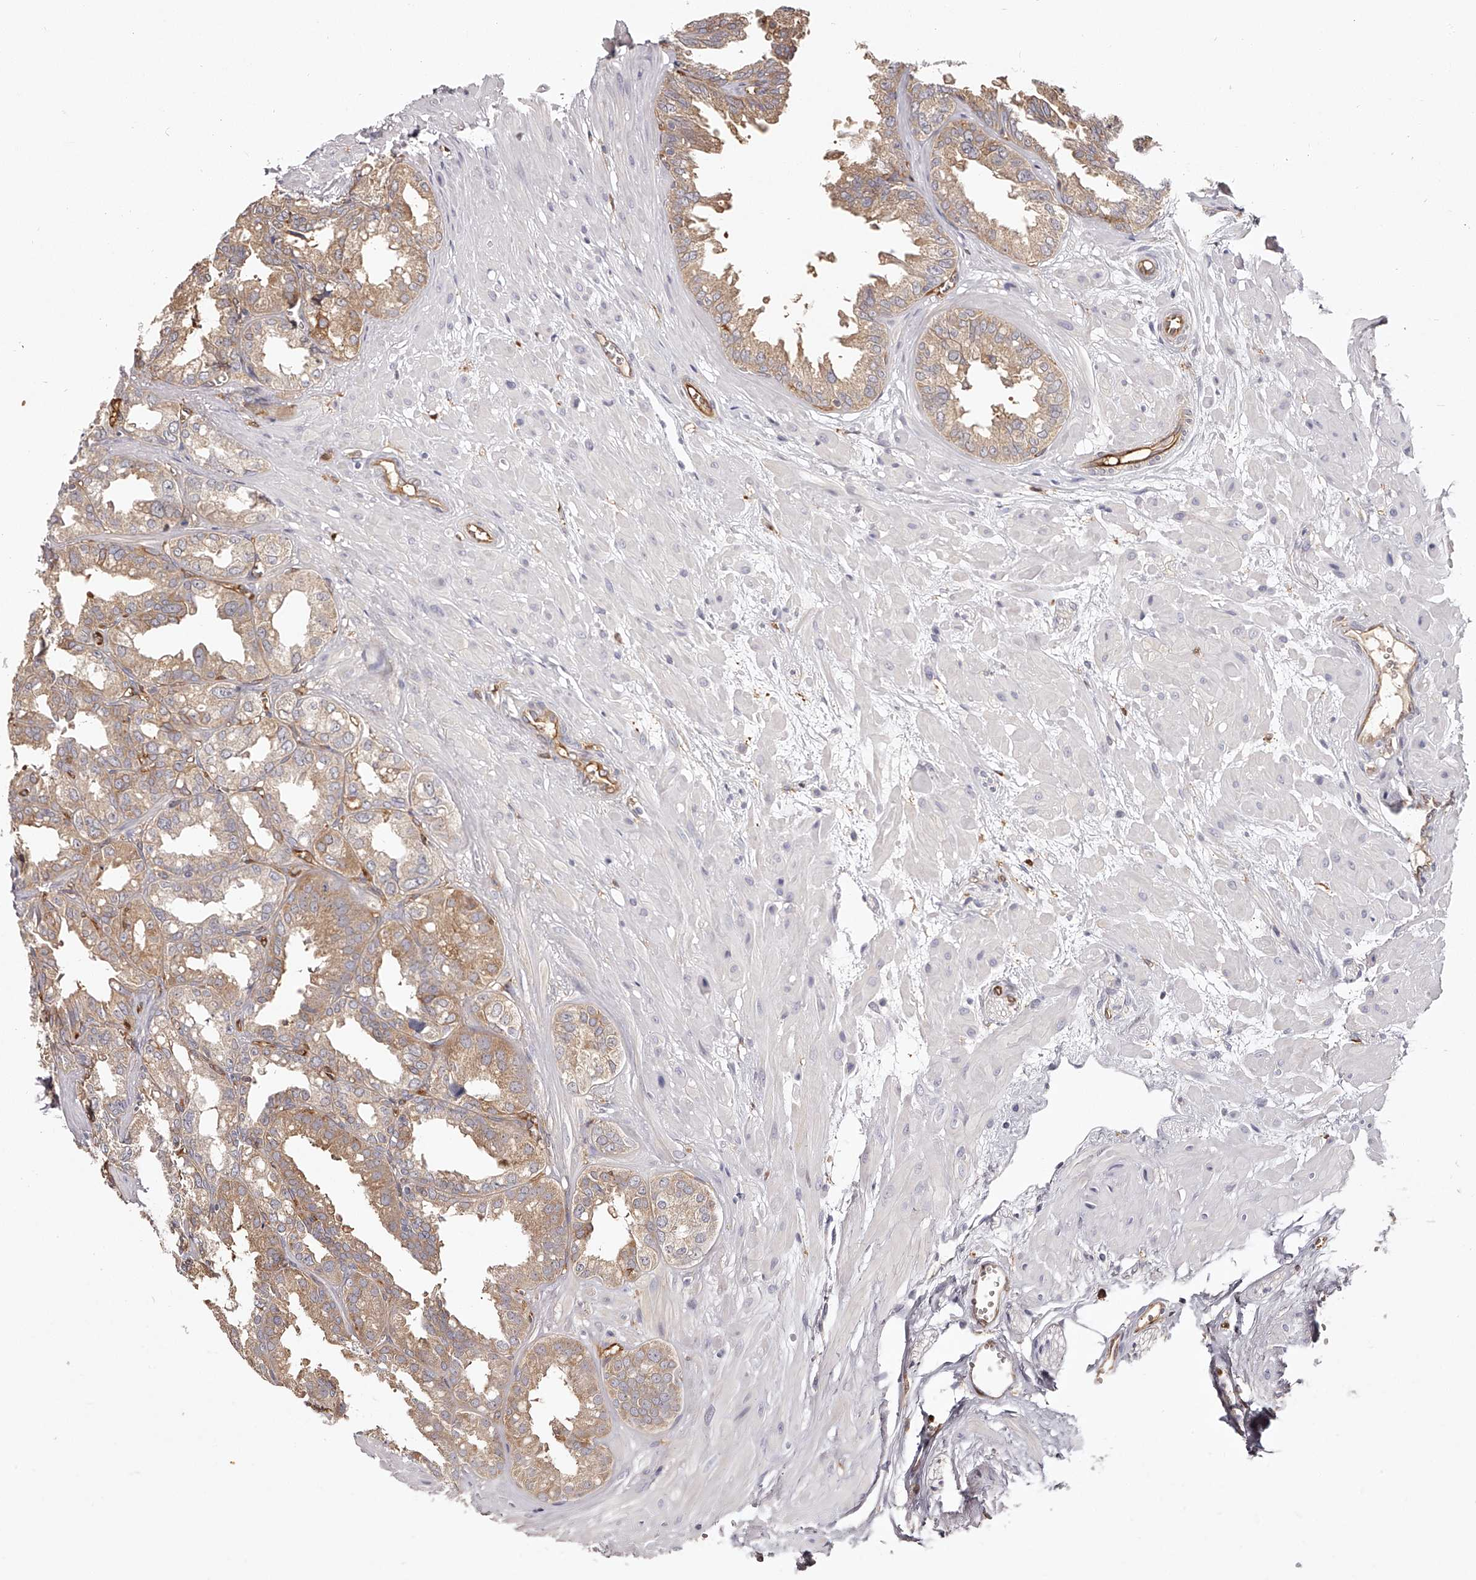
{"staining": {"intensity": "moderate", "quantity": ">75%", "location": "cytoplasmic/membranous"}, "tissue": "seminal vesicle", "cell_type": "Glandular cells", "image_type": "normal", "snomed": [{"axis": "morphology", "description": "Normal tissue, NOS"}, {"axis": "topography", "description": "Prostate"}, {"axis": "topography", "description": "Seminal veicle"}], "caption": "Seminal vesicle stained with IHC reveals moderate cytoplasmic/membranous positivity in about >75% of glandular cells.", "gene": "LAP3", "patient": {"sex": "male", "age": 51}}